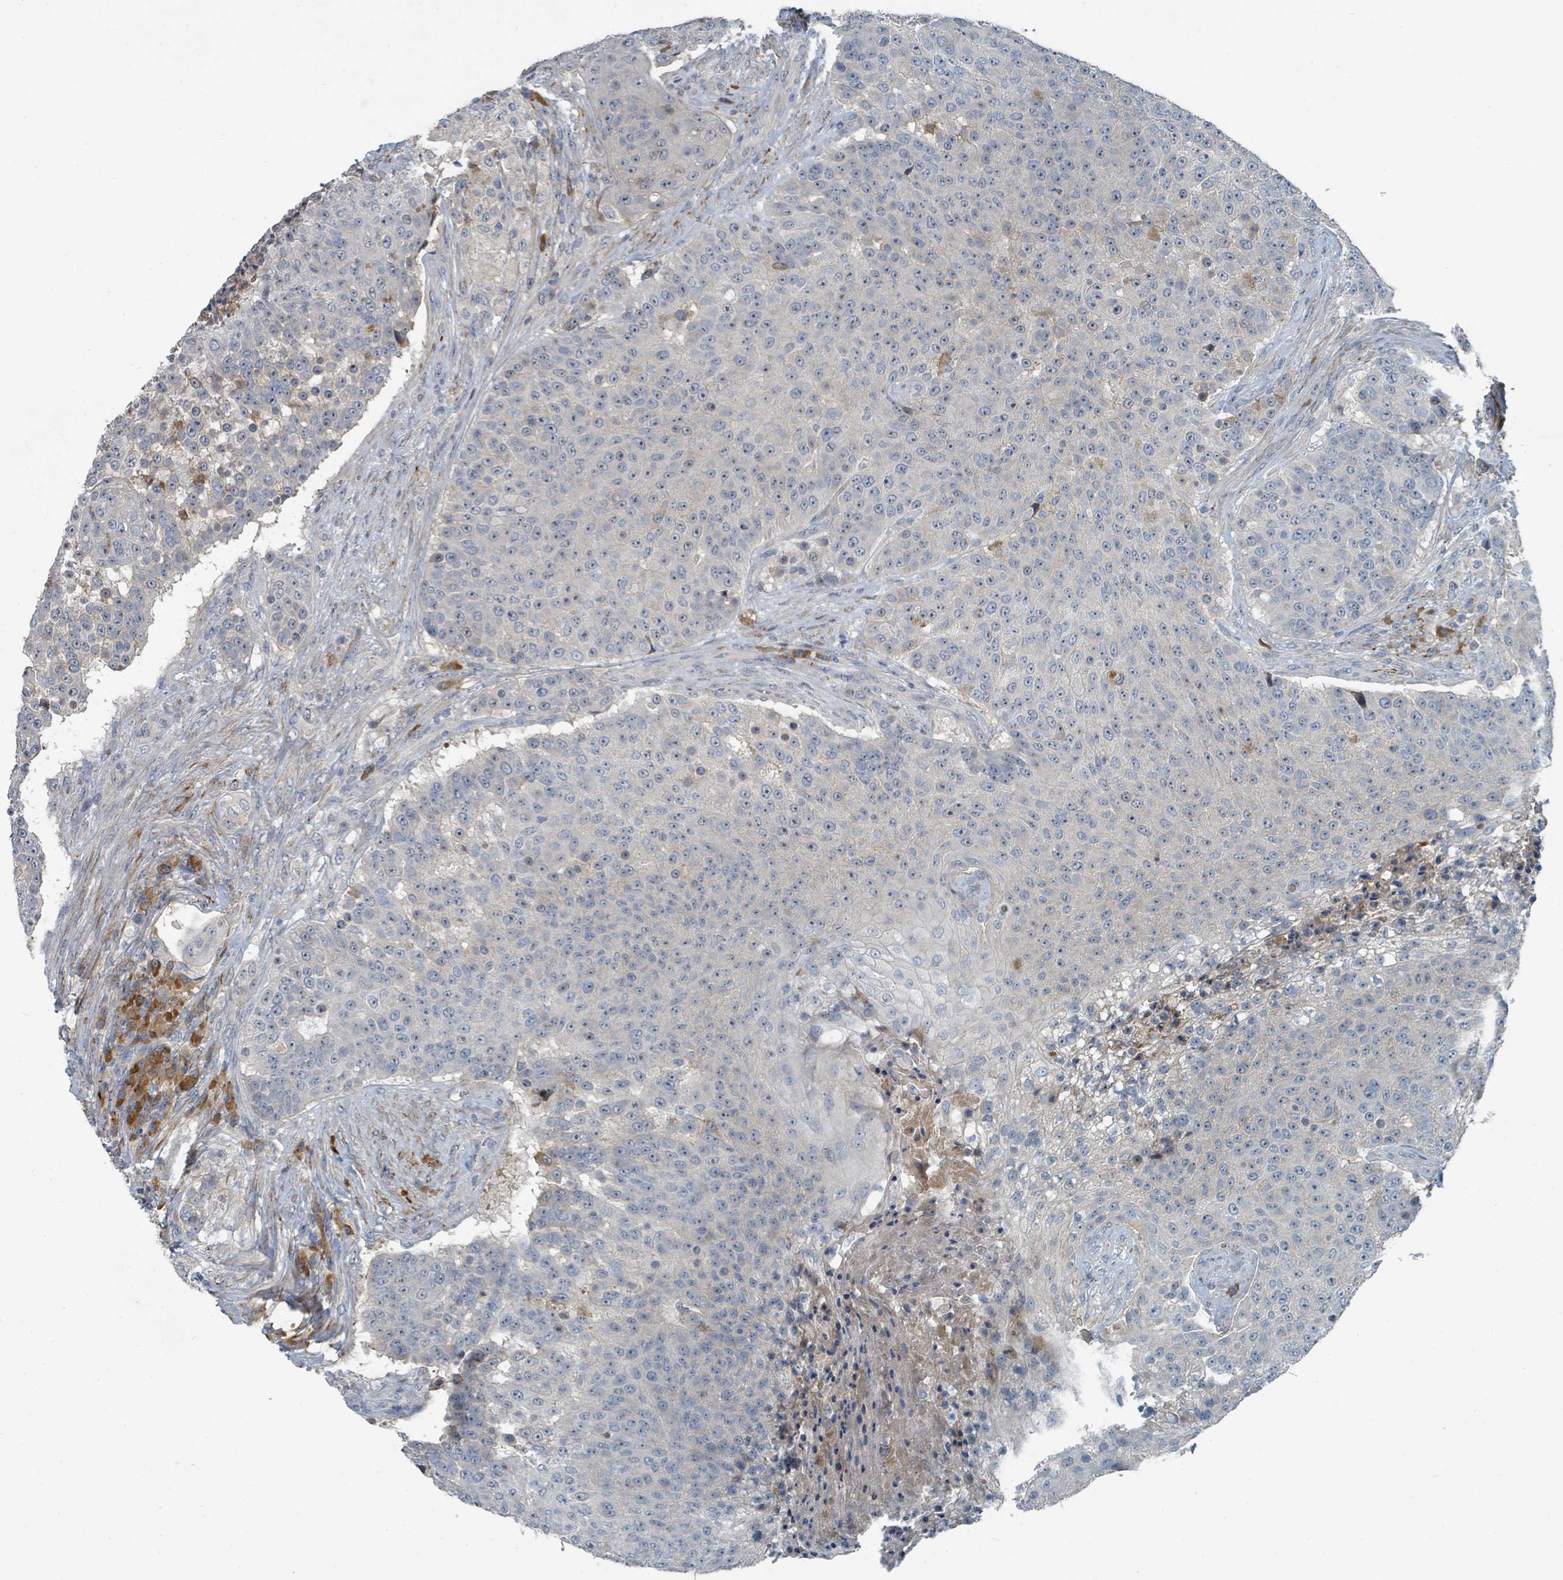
{"staining": {"intensity": "negative", "quantity": "none", "location": "none"}, "tissue": "urothelial cancer", "cell_type": "Tumor cells", "image_type": "cancer", "snomed": [{"axis": "morphology", "description": "Urothelial carcinoma, High grade"}, {"axis": "topography", "description": "Urinary bladder"}], "caption": "Immunohistochemical staining of urothelial cancer reveals no significant expression in tumor cells. (DAB immunohistochemistry, high magnification).", "gene": "SLC44A5", "patient": {"sex": "female", "age": 63}}